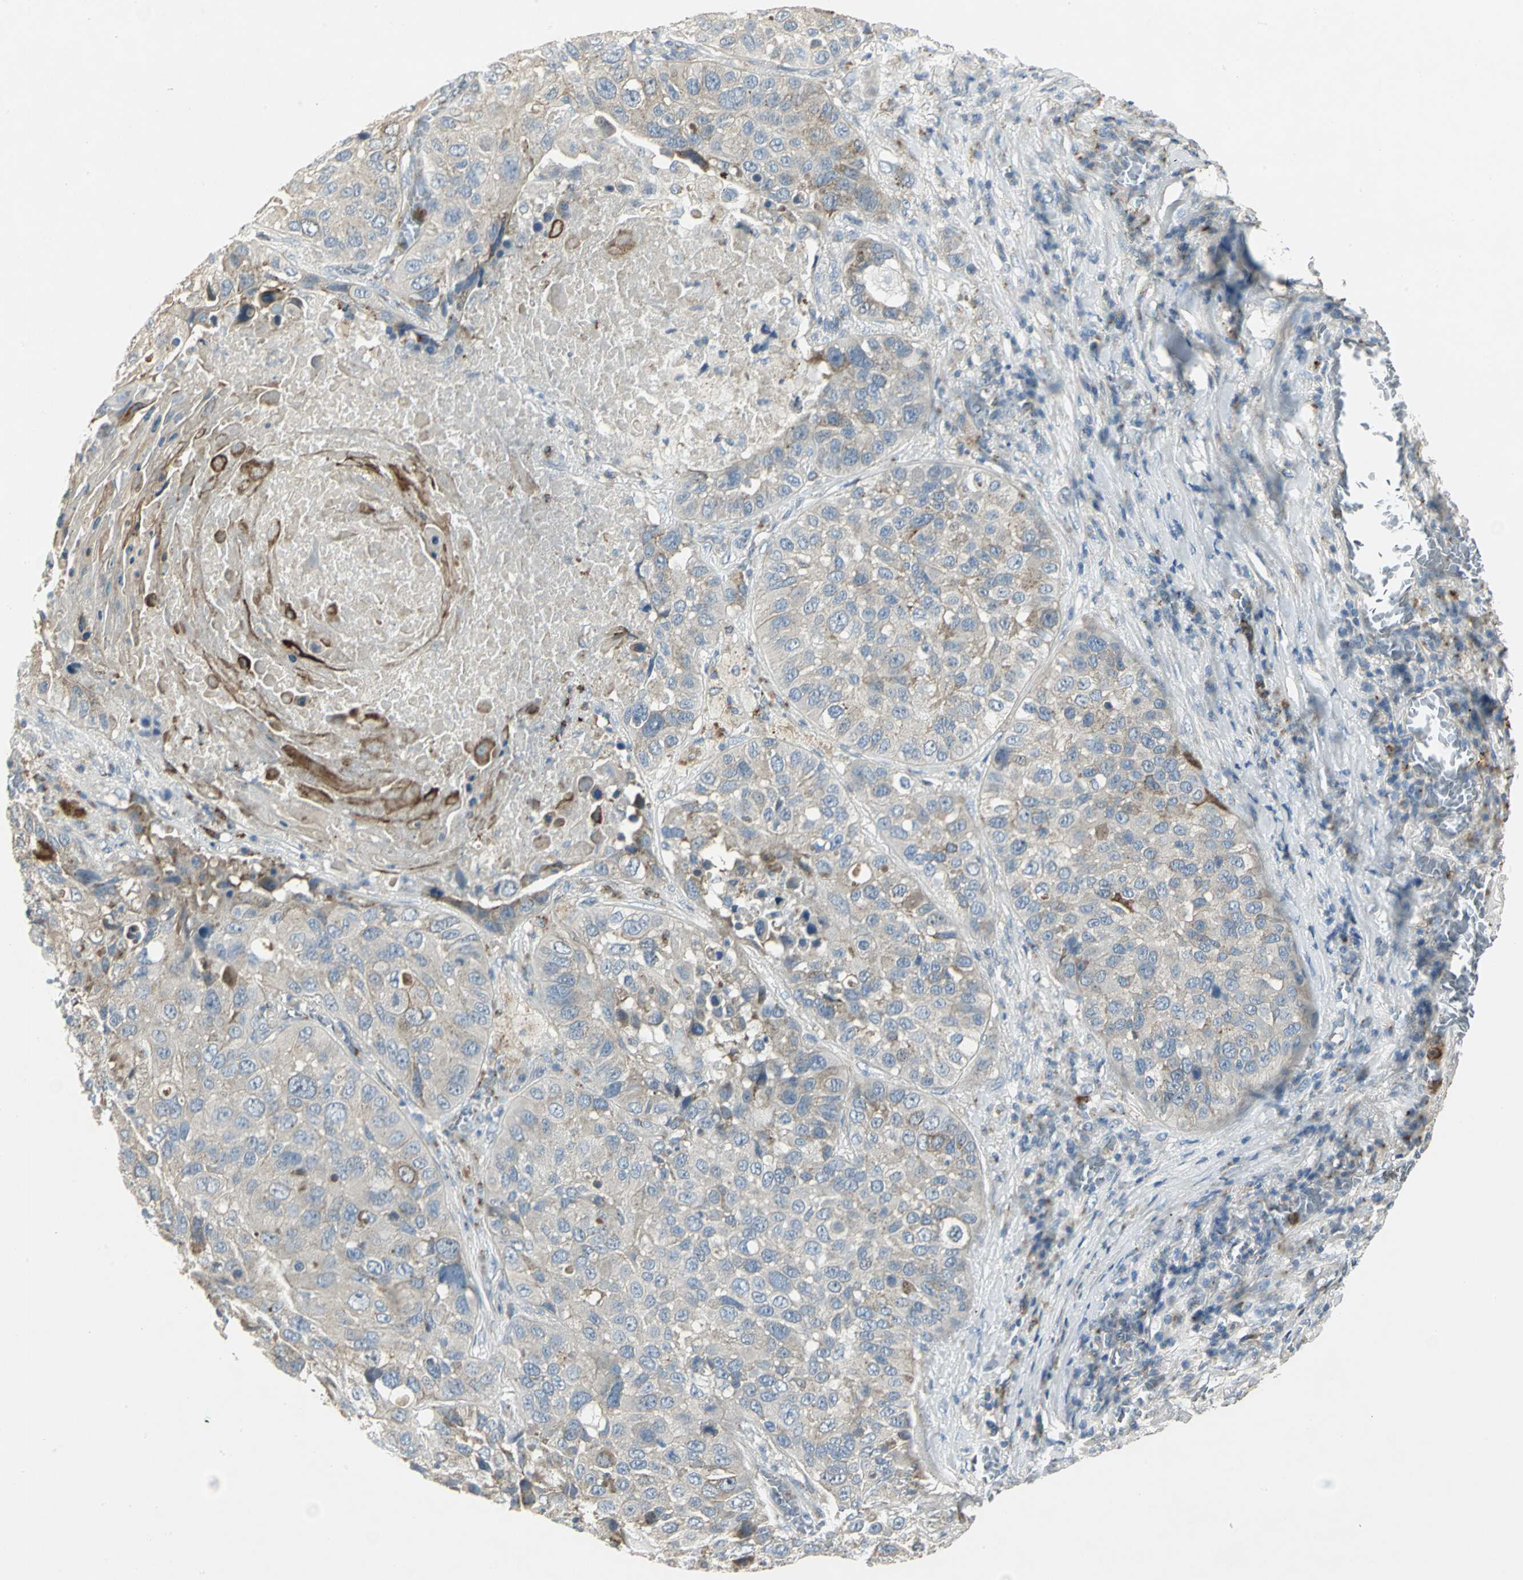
{"staining": {"intensity": "weak", "quantity": "25%-75%", "location": "cytoplasmic/membranous"}, "tissue": "lung cancer", "cell_type": "Tumor cells", "image_type": "cancer", "snomed": [{"axis": "morphology", "description": "Squamous cell carcinoma, NOS"}, {"axis": "topography", "description": "Lung"}], "caption": "Human lung cancer (squamous cell carcinoma) stained for a protein (brown) reveals weak cytoplasmic/membranous positive staining in about 25%-75% of tumor cells.", "gene": "TM9SF2", "patient": {"sex": "male", "age": 57}}